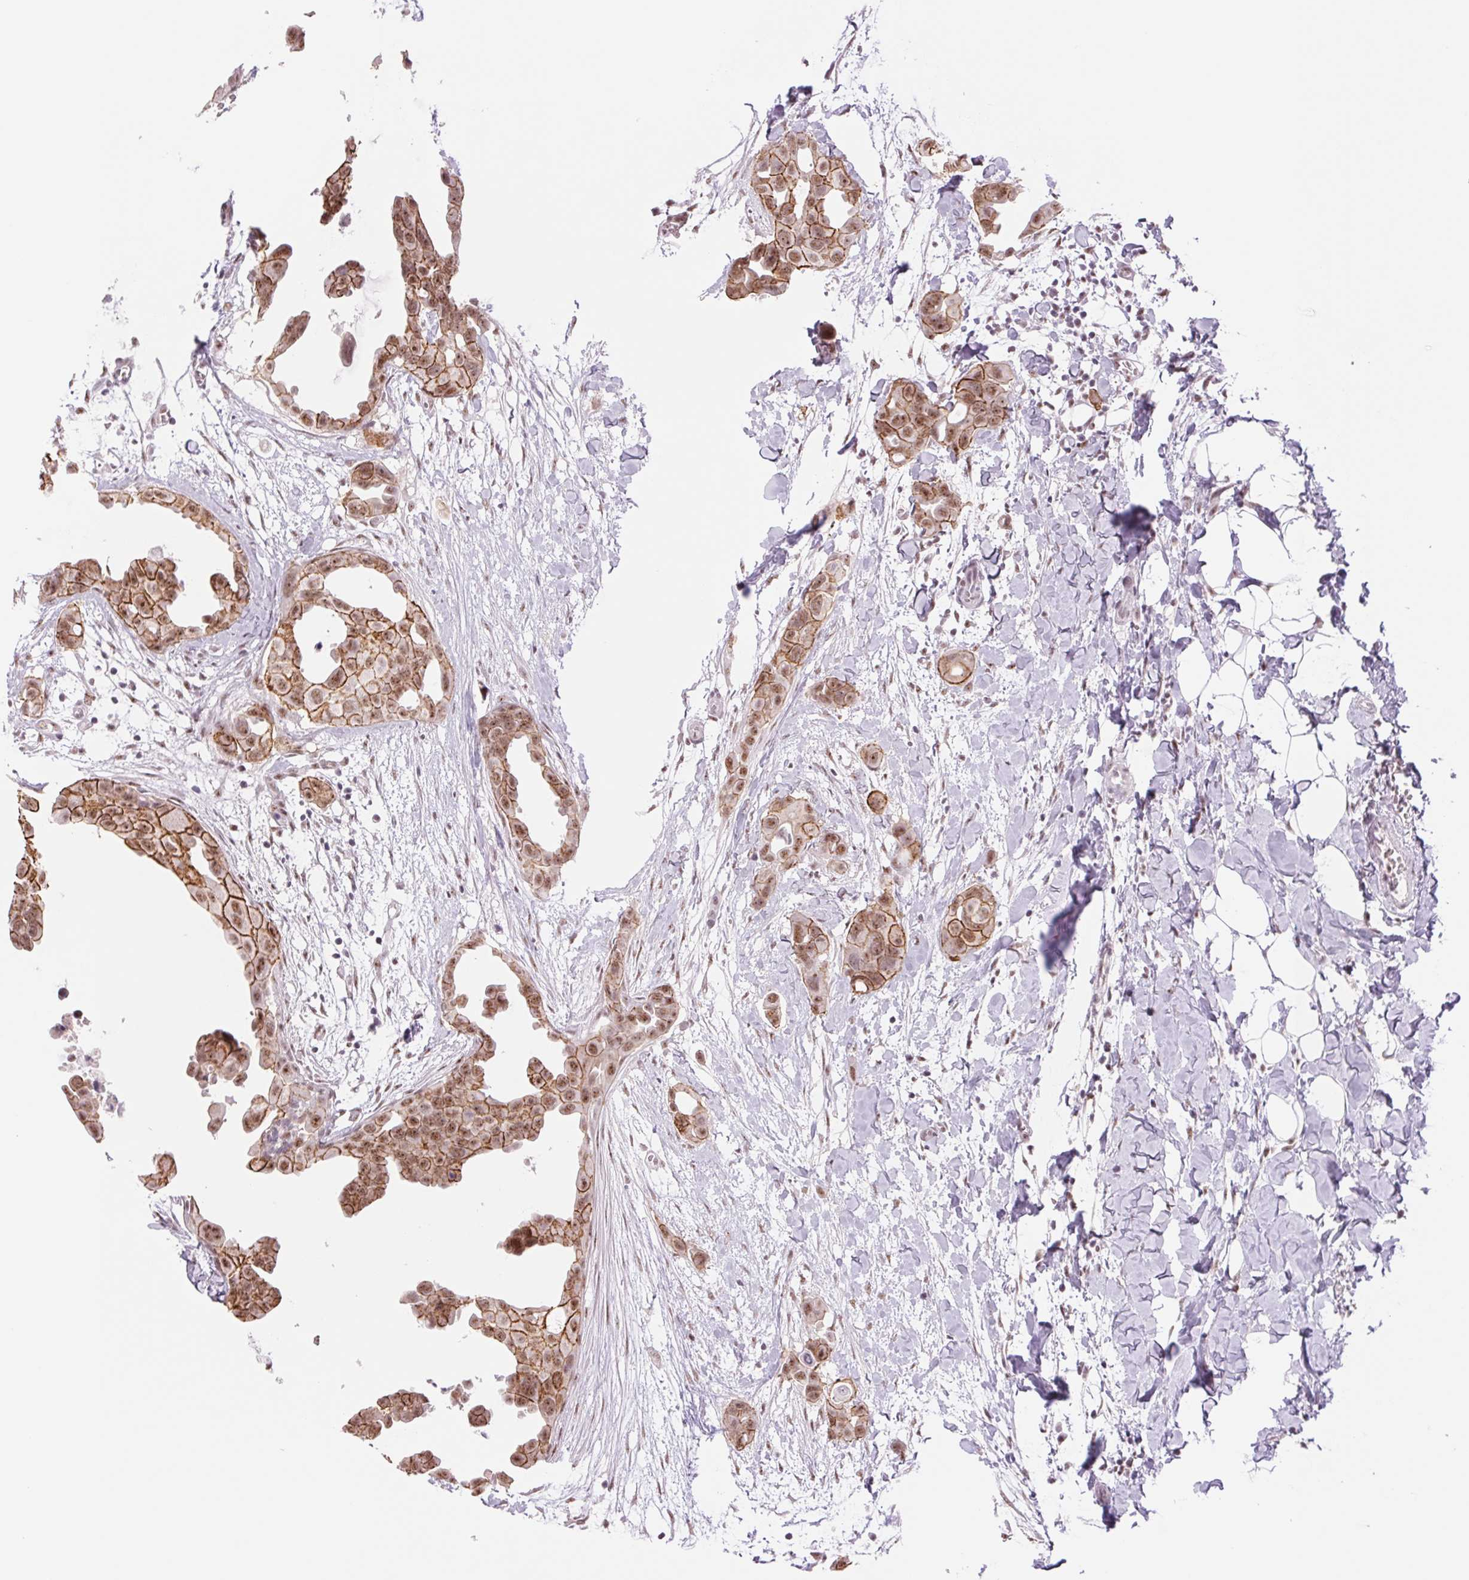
{"staining": {"intensity": "moderate", "quantity": ">75%", "location": "cytoplasmic/membranous,nuclear"}, "tissue": "breast cancer", "cell_type": "Tumor cells", "image_type": "cancer", "snomed": [{"axis": "morphology", "description": "Duct carcinoma"}, {"axis": "topography", "description": "Breast"}], "caption": "The histopathology image demonstrates staining of breast invasive ductal carcinoma, revealing moderate cytoplasmic/membranous and nuclear protein staining (brown color) within tumor cells. (brown staining indicates protein expression, while blue staining denotes nuclei).", "gene": "ZC3H14", "patient": {"sex": "female", "age": 38}}